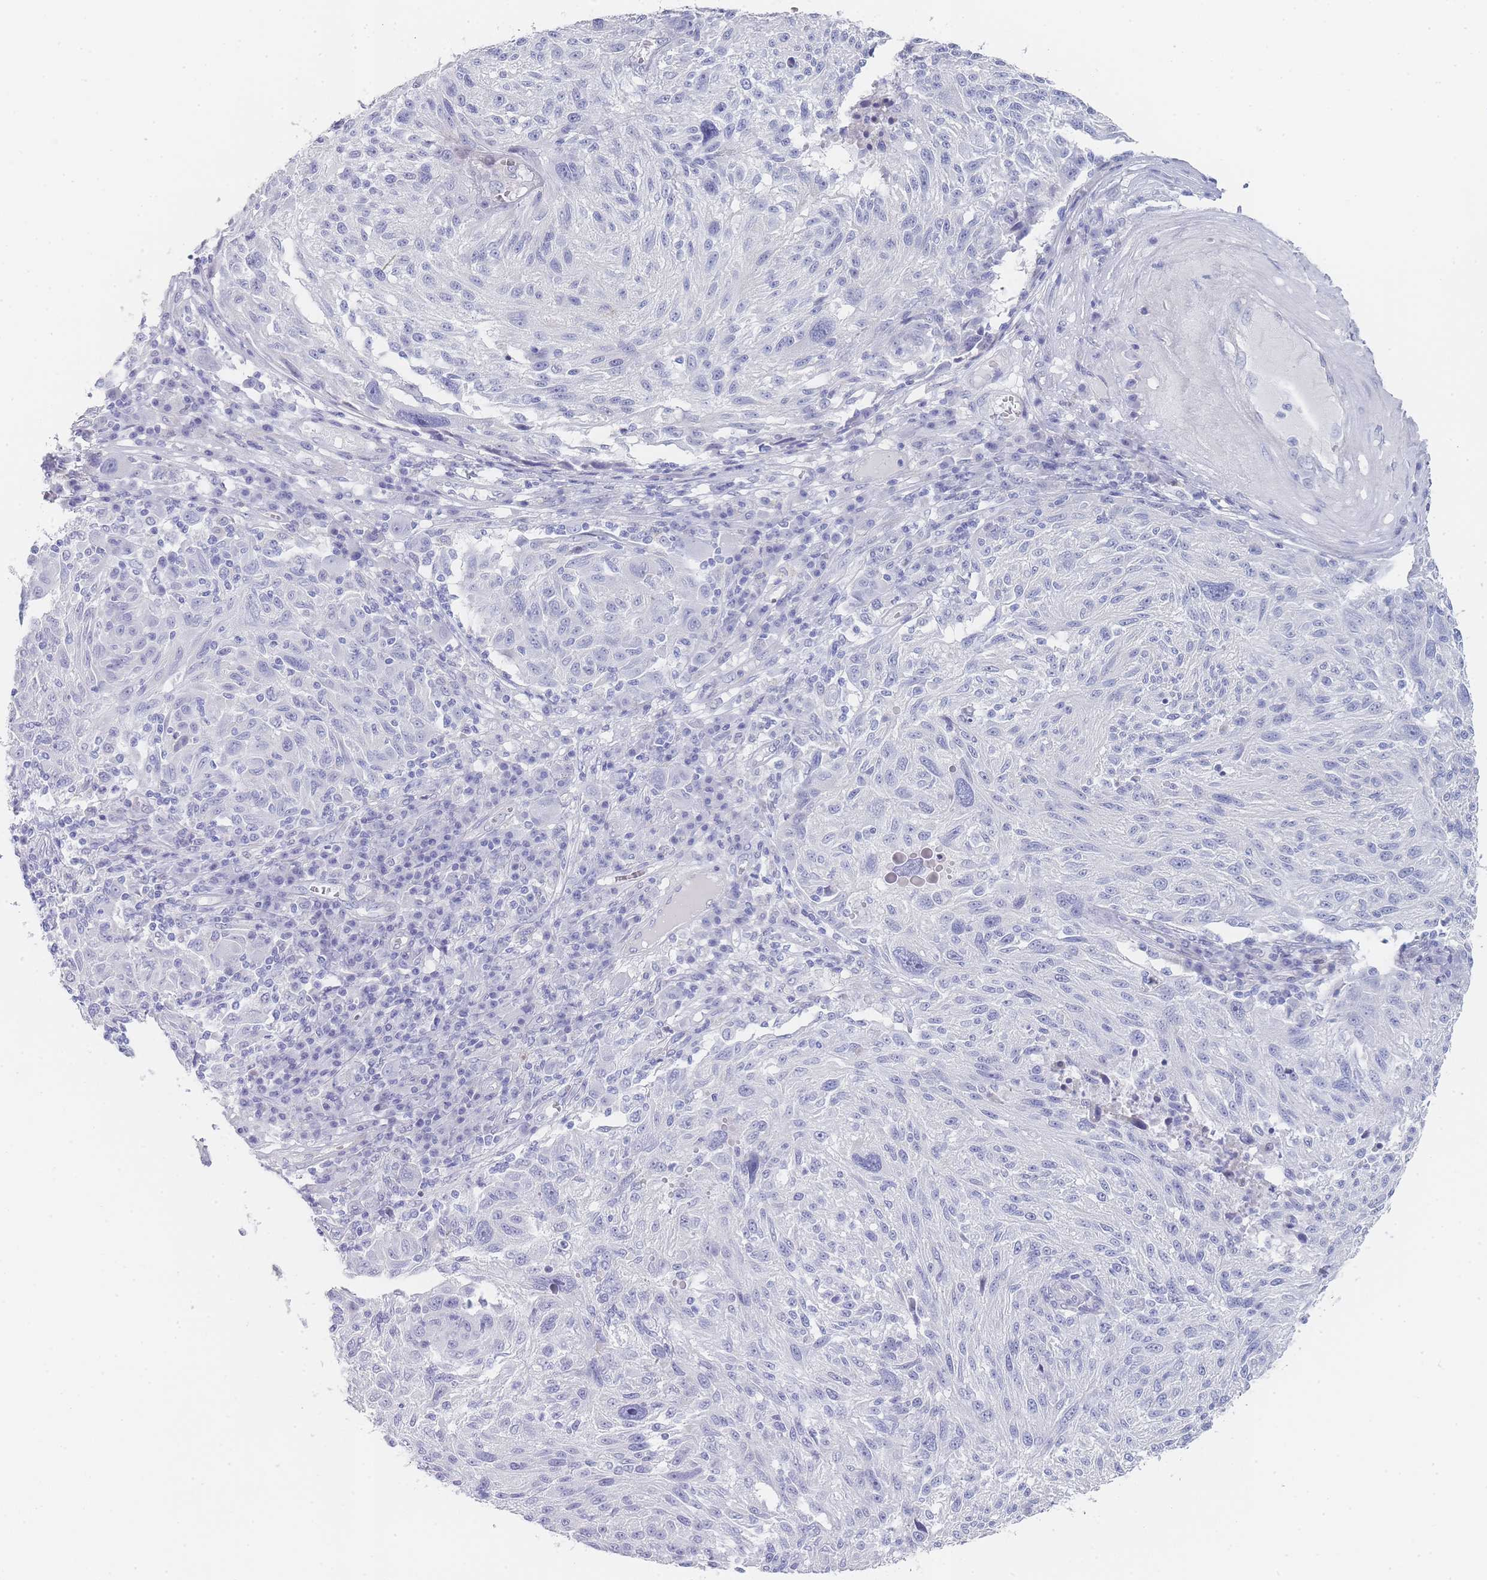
{"staining": {"intensity": "negative", "quantity": "none", "location": "none"}, "tissue": "melanoma", "cell_type": "Tumor cells", "image_type": "cancer", "snomed": [{"axis": "morphology", "description": "Malignant melanoma, NOS"}, {"axis": "topography", "description": "Skin"}], "caption": "This is a image of immunohistochemistry staining of malignant melanoma, which shows no positivity in tumor cells.", "gene": "IMPG1", "patient": {"sex": "male", "age": 53}}